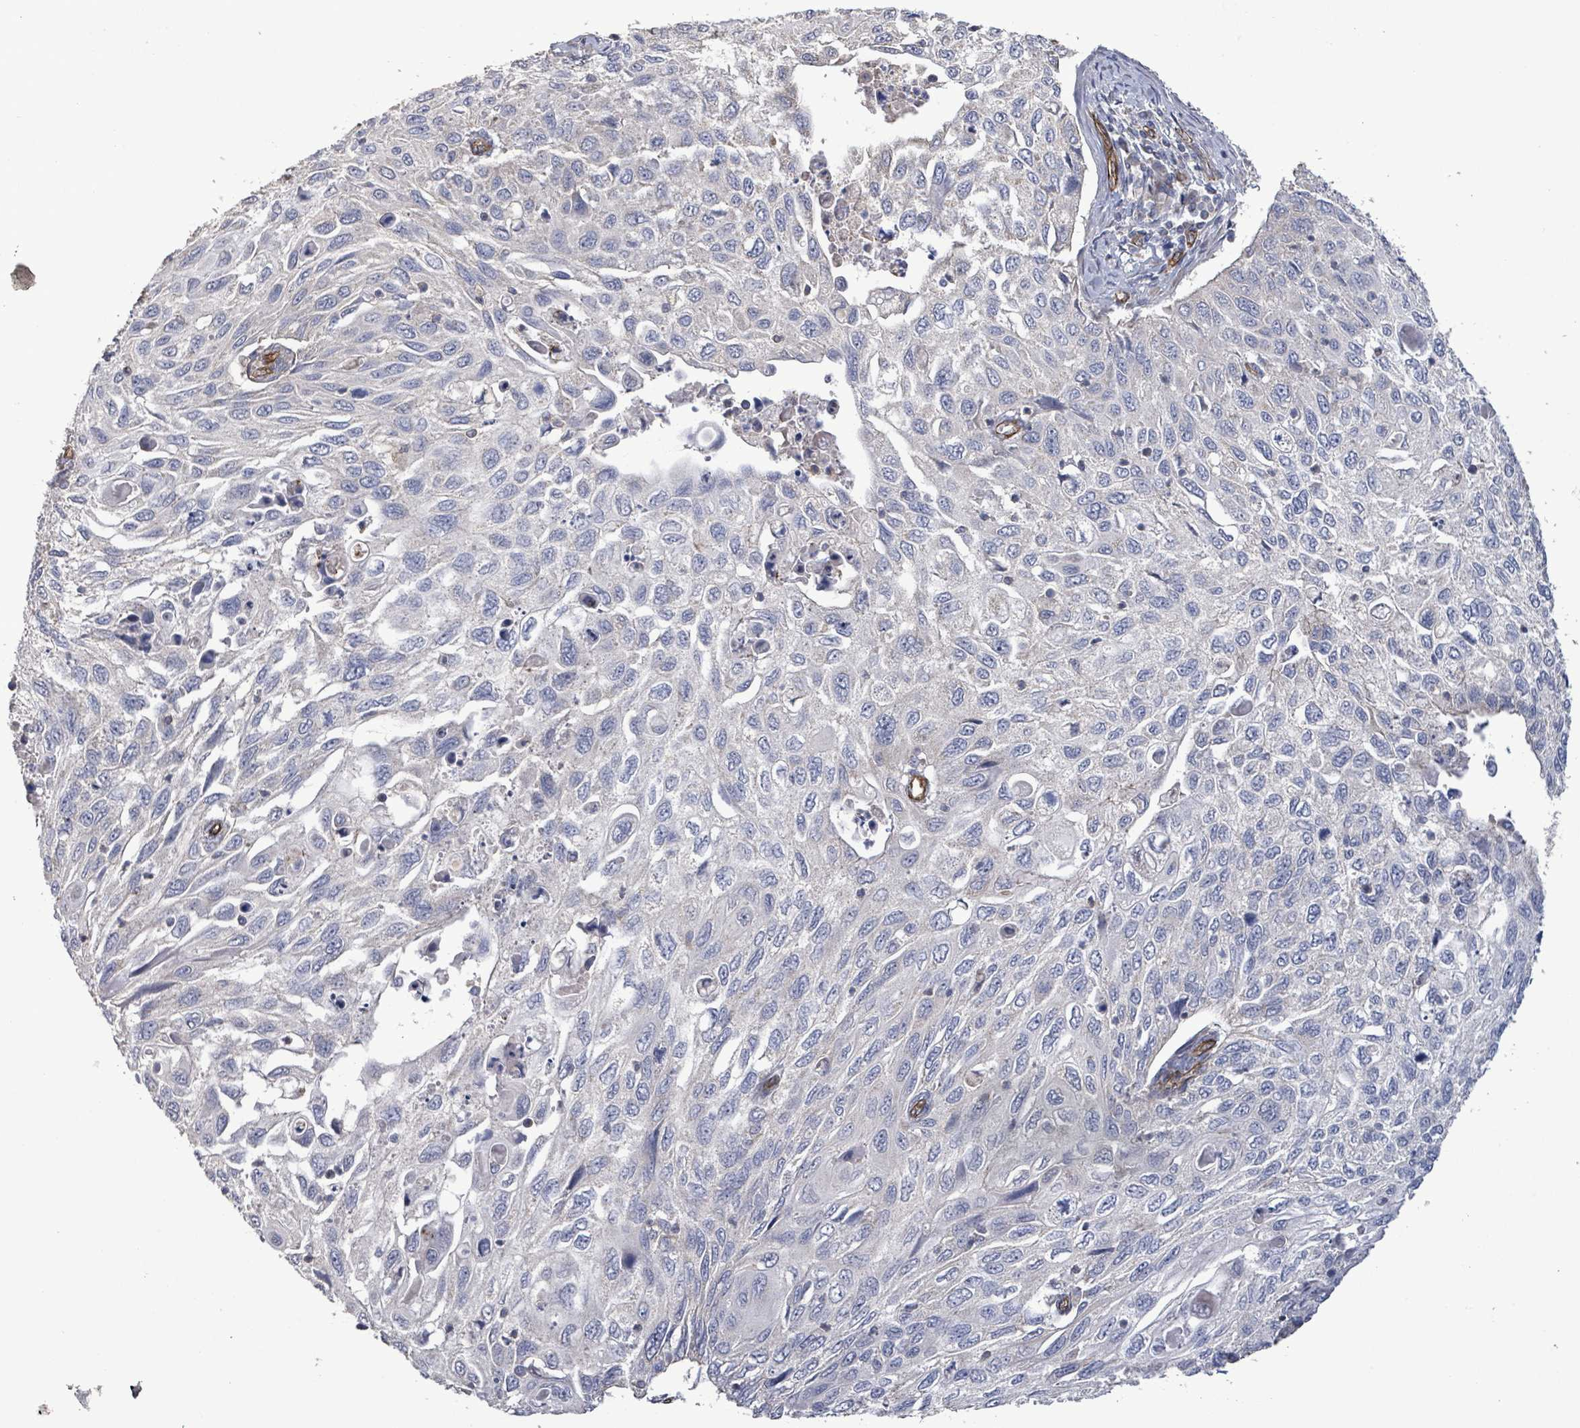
{"staining": {"intensity": "negative", "quantity": "none", "location": "none"}, "tissue": "cervical cancer", "cell_type": "Tumor cells", "image_type": "cancer", "snomed": [{"axis": "morphology", "description": "Squamous cell carcinoma, NOS"}, {"axis": "topography", "description": "Cervix"}], "caption": "Histopathology image shows no protein positivity in tumor cells of cervical squamous cell carcinoma tissue.", "gene": "KANK3", "patient": {"sex": "female", "age": 70}}